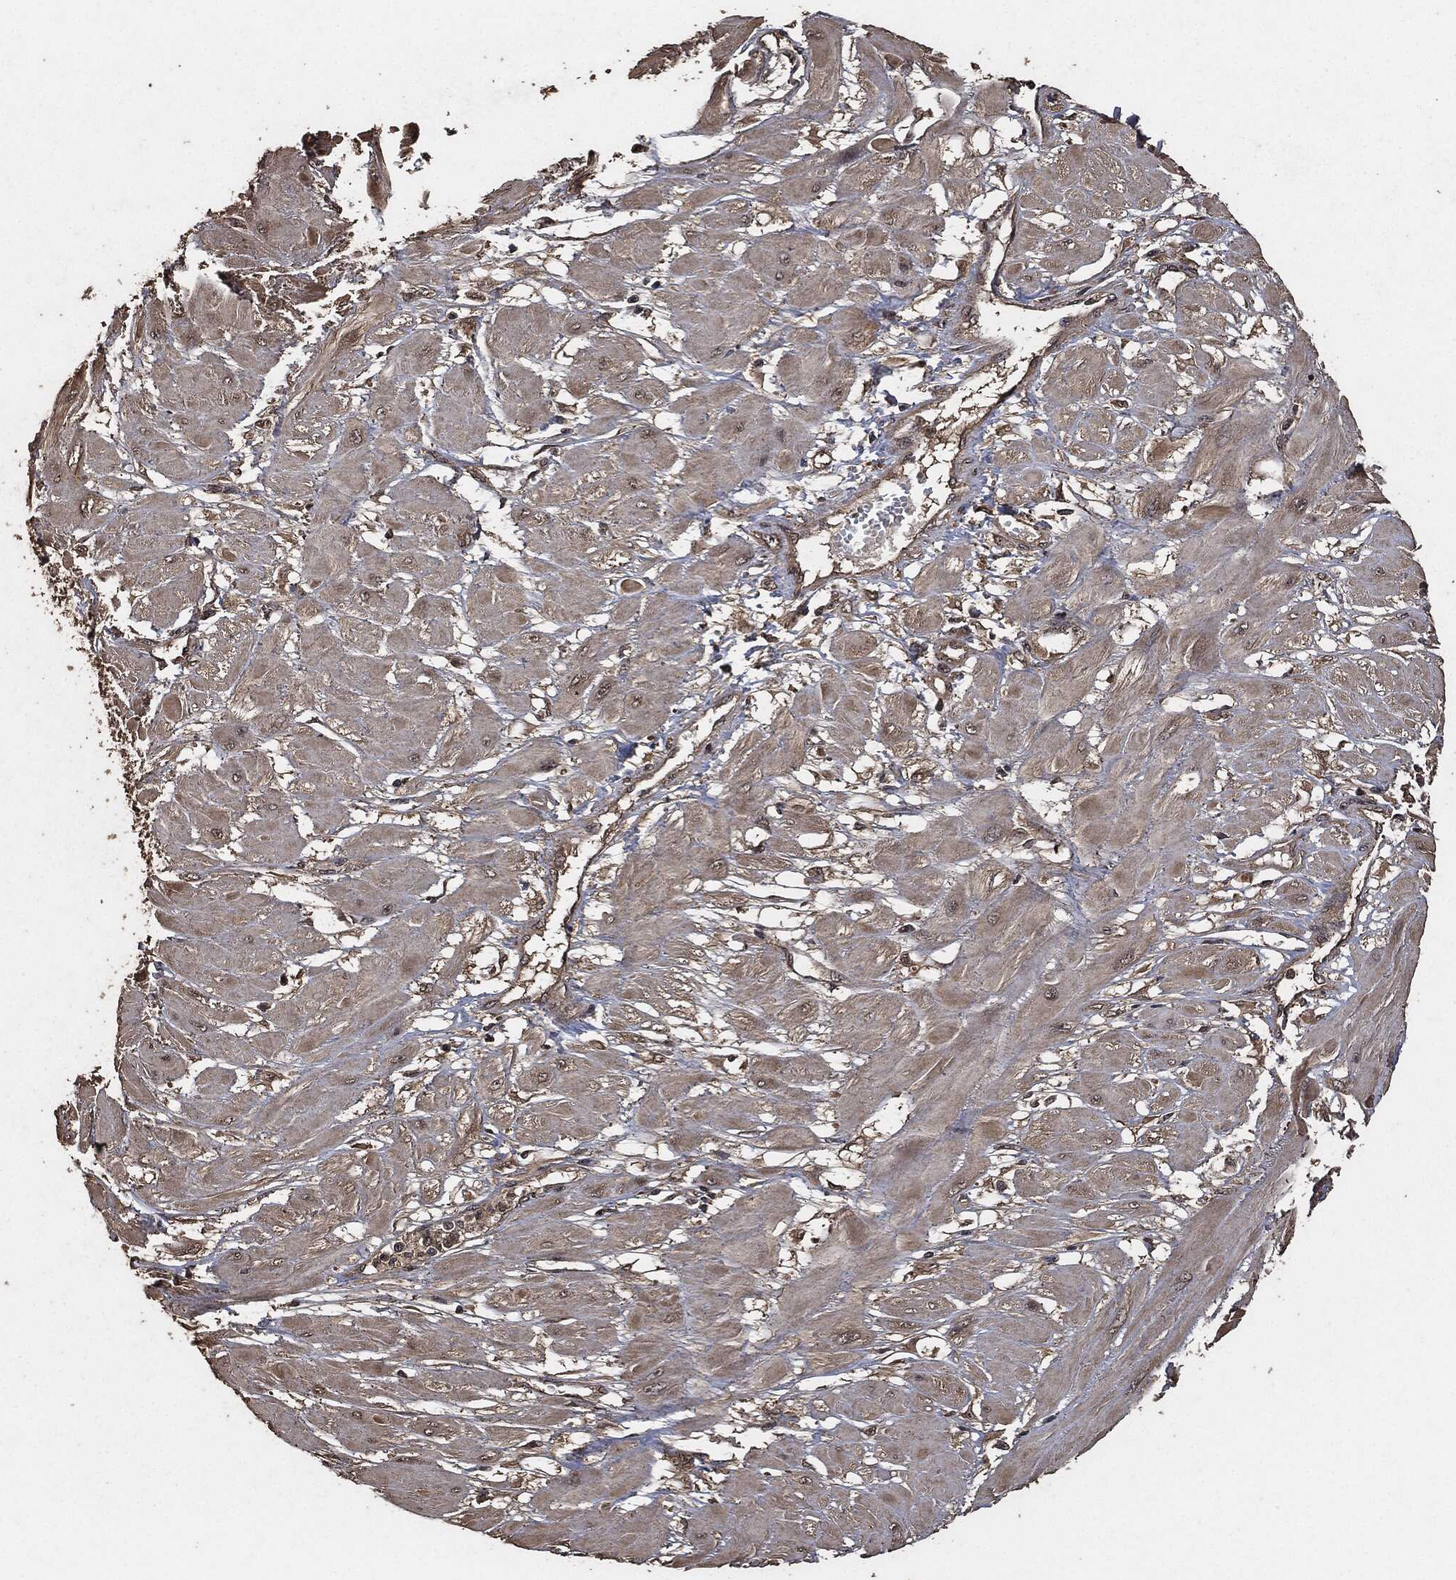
{"staining": {"intensity": "weak", "quantity": "25%-75%", "location": "cytoplasmic/membranous"}, "tissue": "cervical cancer", "cell_type": "Tumor cells", "image_type": "cancer", "snomed": [{"axis": "morphology", "description": "Squamous cell carcinoma, NOS"}, {"axis": "topography", "description": "Cervix"}], "caption": "A photomicrograph of squamous cell carcinoma (cervical) stained for a protein demonstrates weak cytoplasmic/membranous brown staining in tumor cells.", "gene": "AKT1S1", "patient": {"sex": "female", "age": 34}}